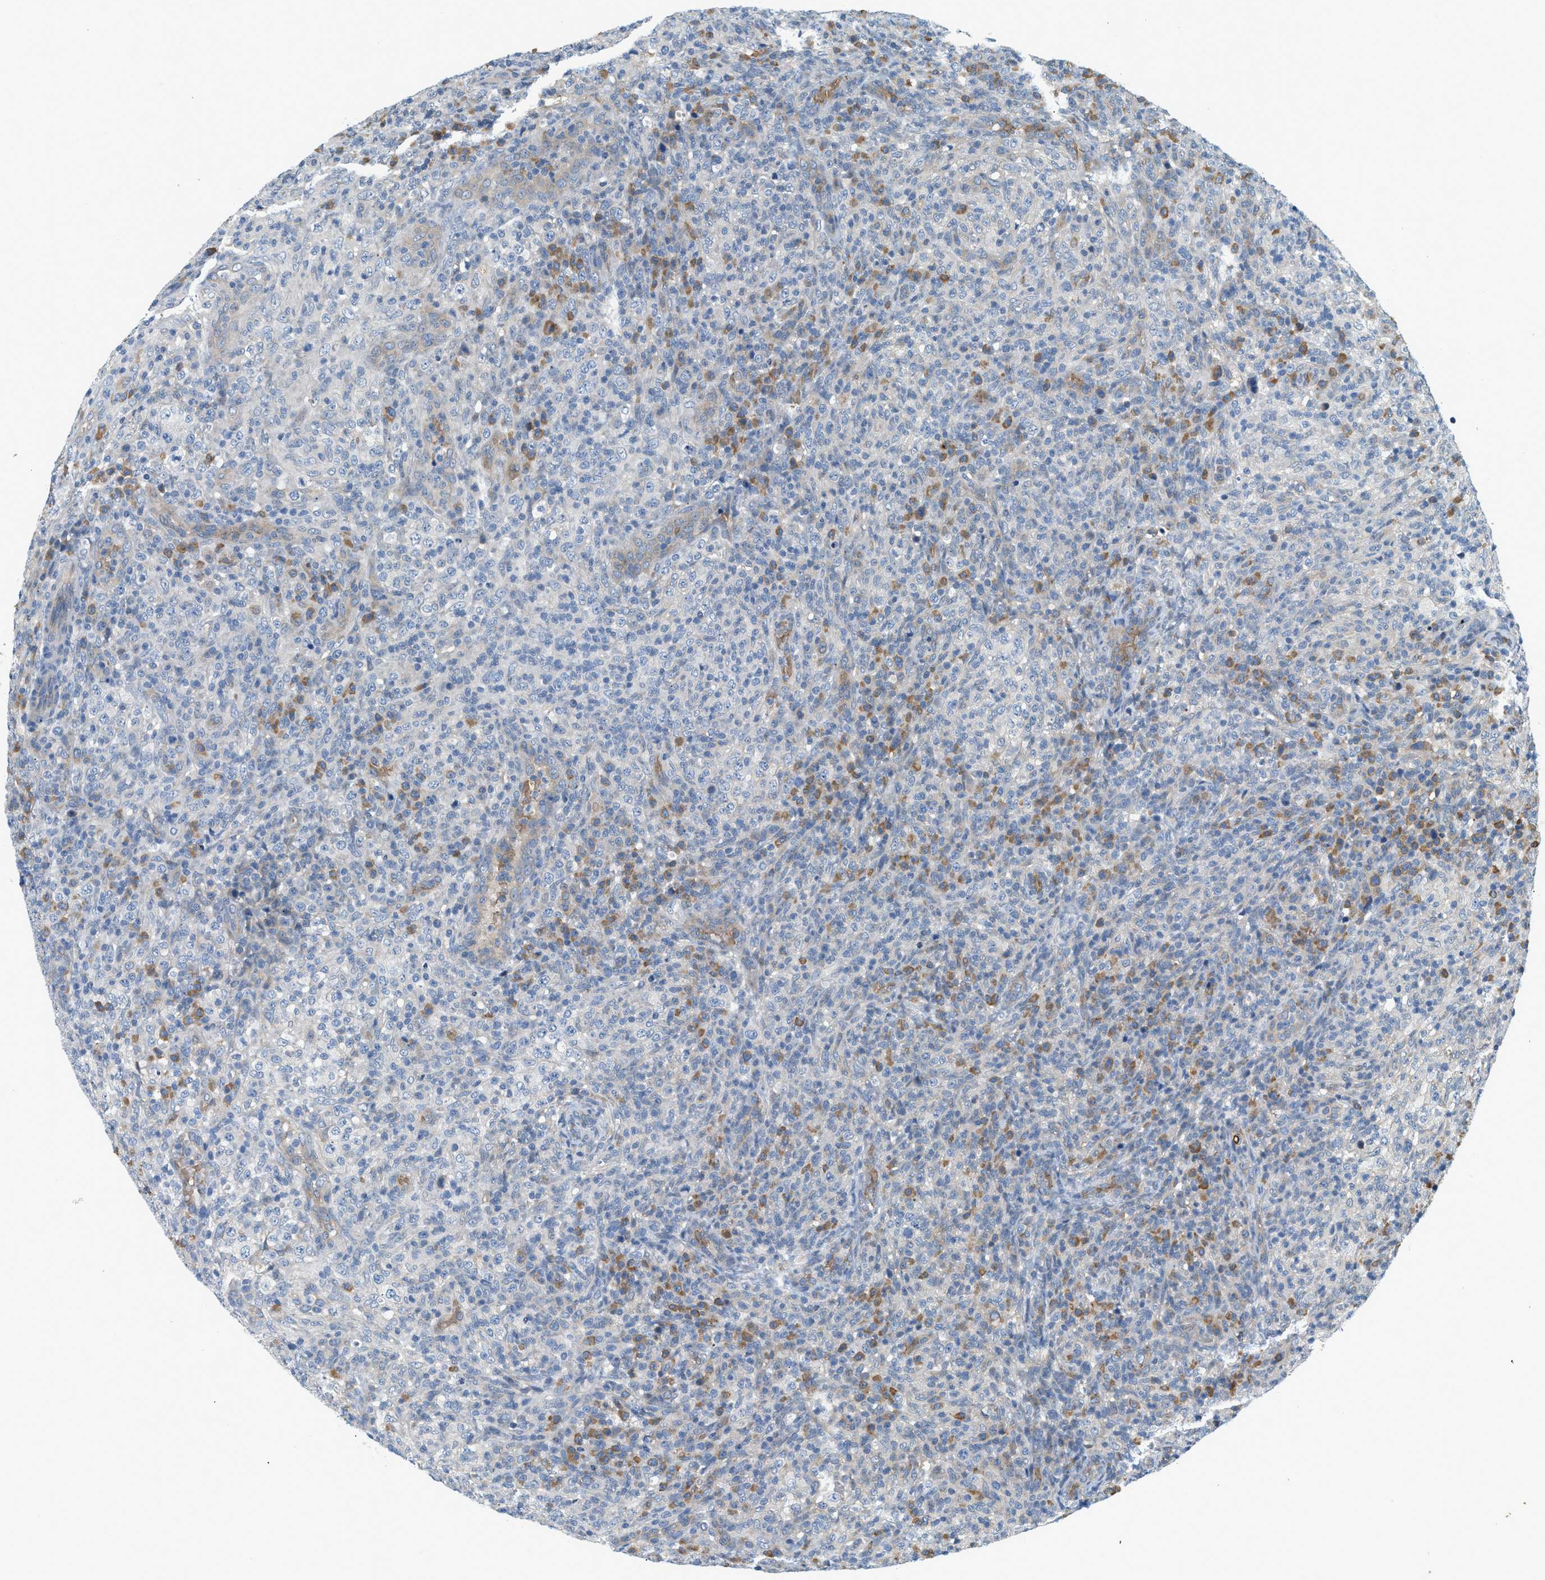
{"staining": {"intensity": "negative", "quantity": "none", "location": "none"}, "tissue": "lymphoma", "cell_type": "Tumor cells", "image_type": "cancer", "snomed": [{"axis": "morphology", "description": "Malignant lymphoma, non-Hodgkin's type, High grade"}, {"axis": "topography", "description": "Lymph node"}], "caption": "Histopathology image shows no protein positivity in tumor cells of lymphoma tissue. Brightfield microscopy of immunohistochemistry stained with DAB (brown) and hematoxylin (blue), captured at high magnification.", "gene": "CYTH2", "patient": {"sex": "female", "age": 76}}